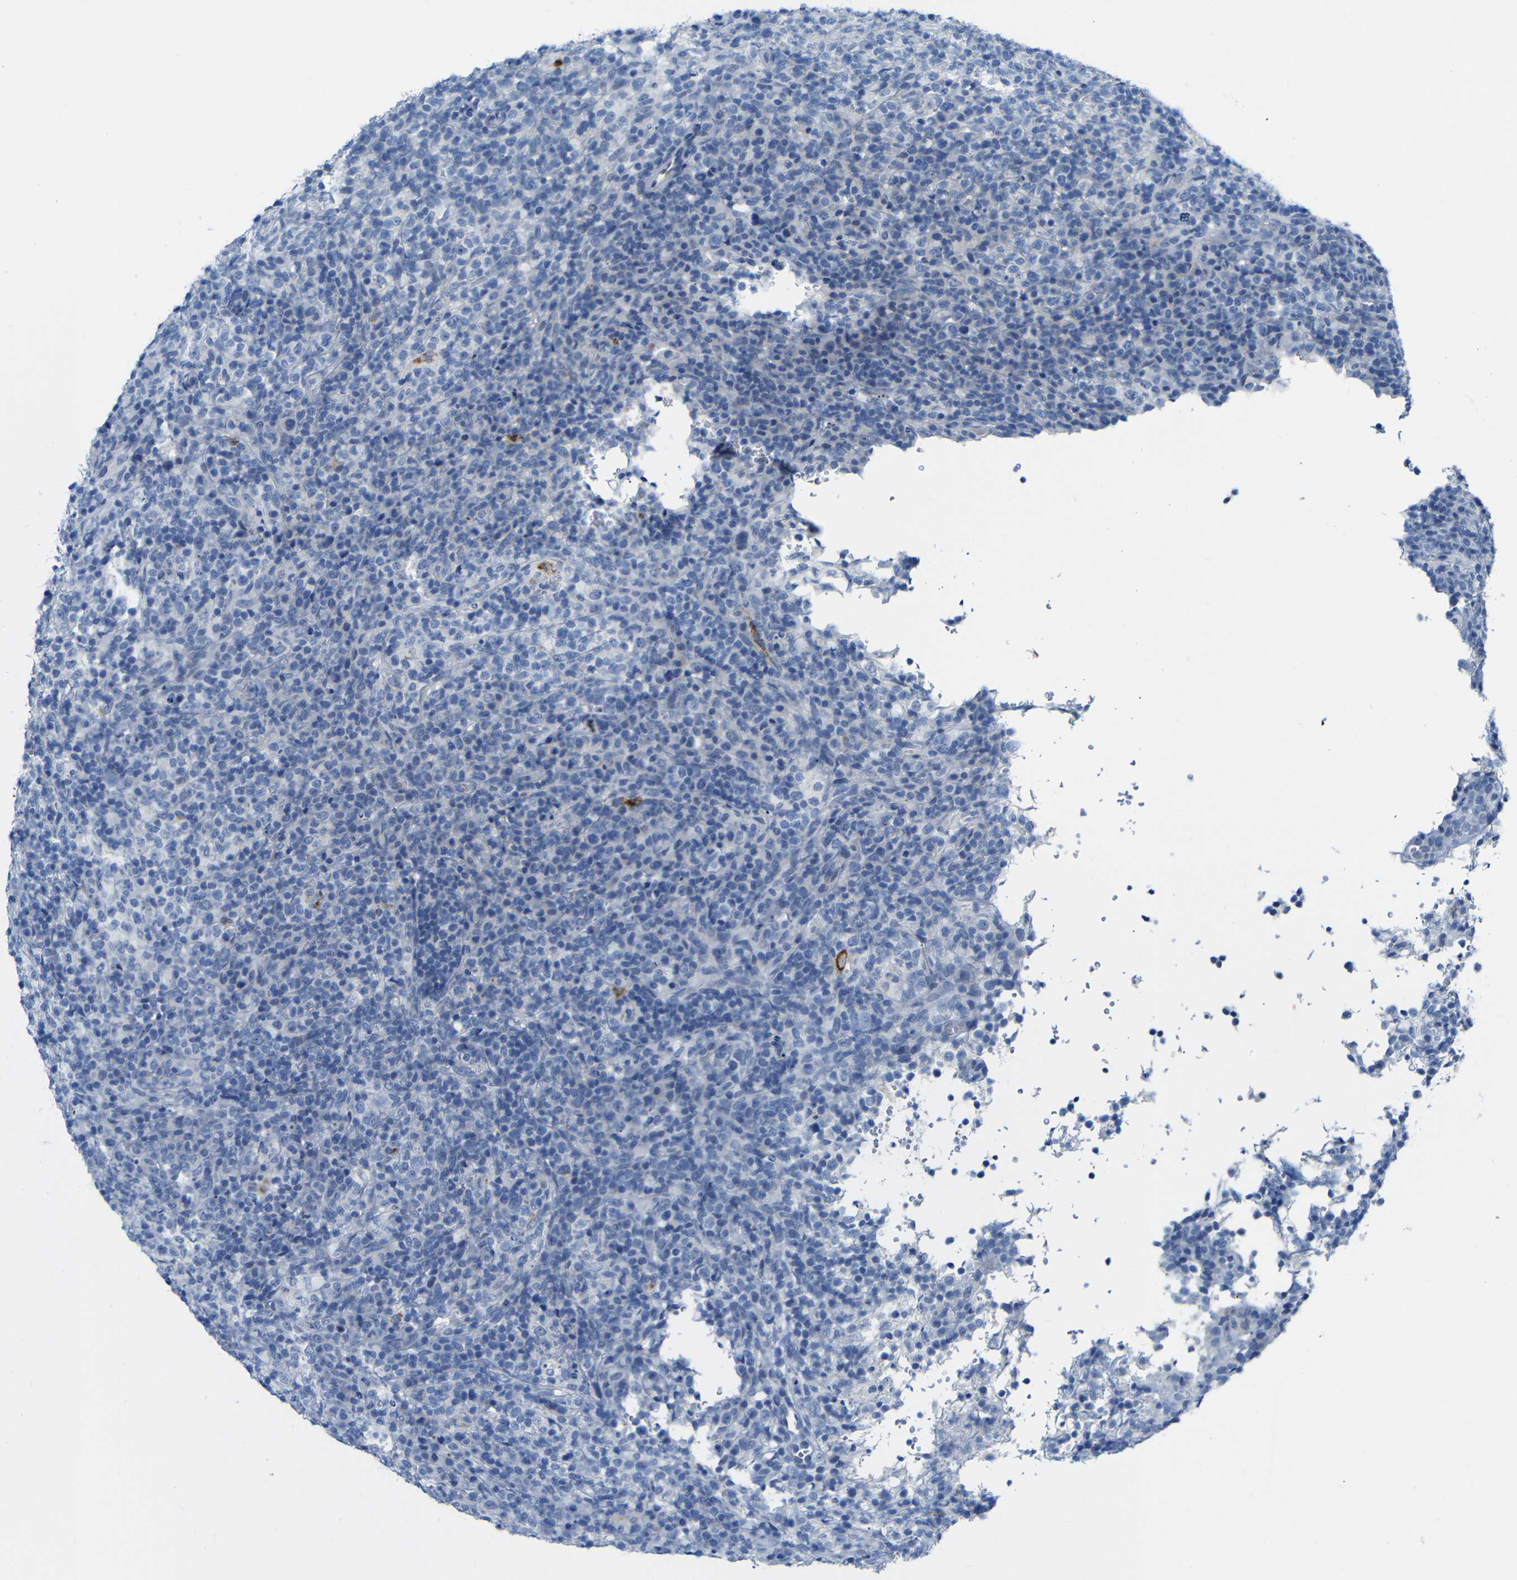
{"staining": {"intensity": "negative", "quantity": "none", "location": "none"}, "tissue": "lymphoma", "cell_type": "Tumor cells", "image_type": "cancer", "snomed": [{"axis": "morphology", "description": "Malignant lymphoma, non-Hodgkin's type, High grade"}, {"axis": "topography", "description": "Lymph node"}], "caption": "Micrograph shows no significant protein expression in tumor cells of high-grade malignant lymphoma, non-Hodgkin's type.", "gene": "C15orf48", "patient": {"sex": "female", "age": 76}}